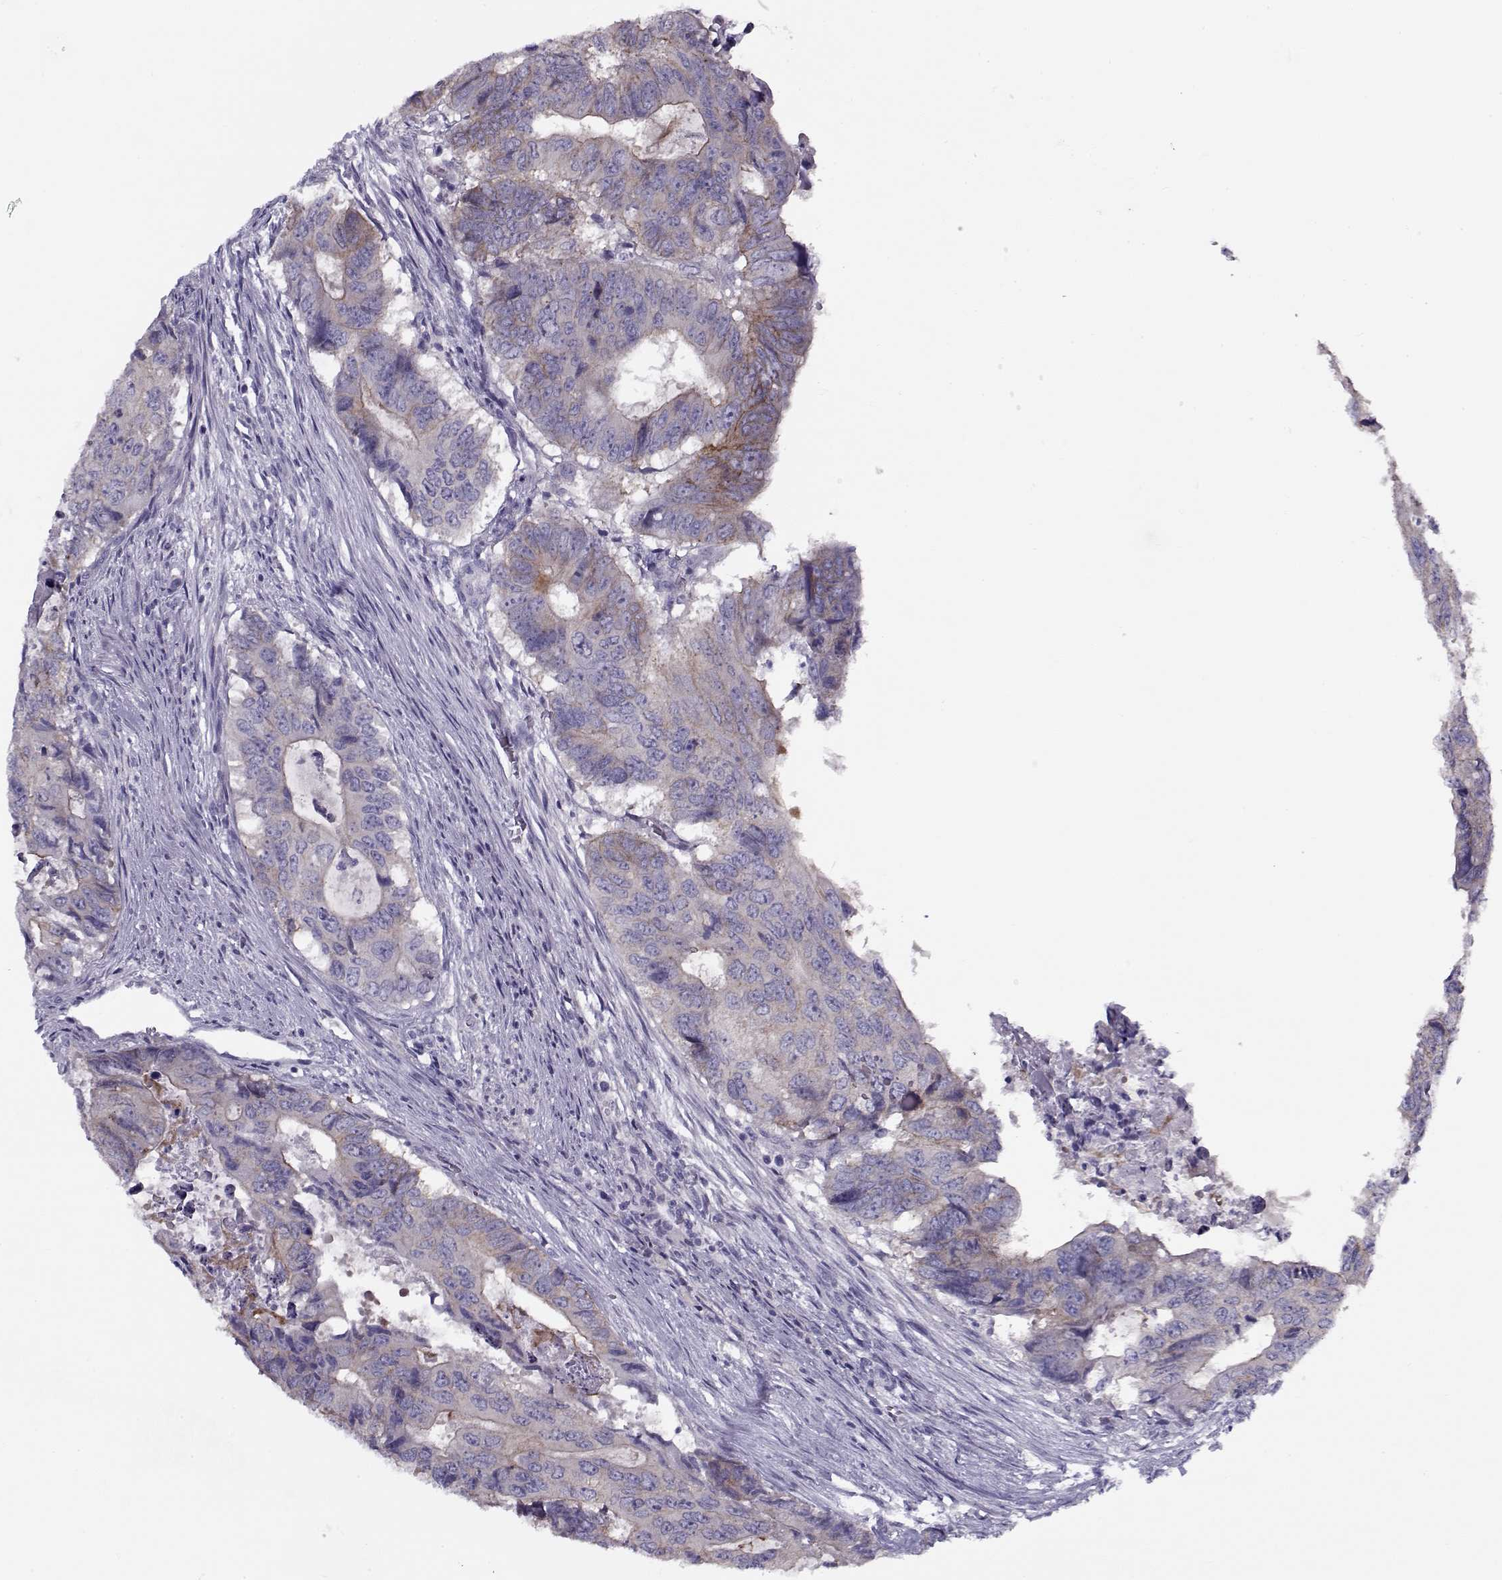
{"staining": {"intensity": "weak", "quantity": "<25%", "location": "cytoplasmic/membranous"}, "tissue": "colorectal cancer", "cell_type": "Tumor cells", "image_type": "cancer", "snomed": [{"axis": "morphology", "description": "Adenocarcinoma, NOS"}, {"axis": "topography", "description": "Colon"}], "caption": "Photomicrograph shows no protein positivity in tumor cells of colorectal cancer tissue.", "gene": "PP2D1", "patient": {"sex": "male", "age": 79}}